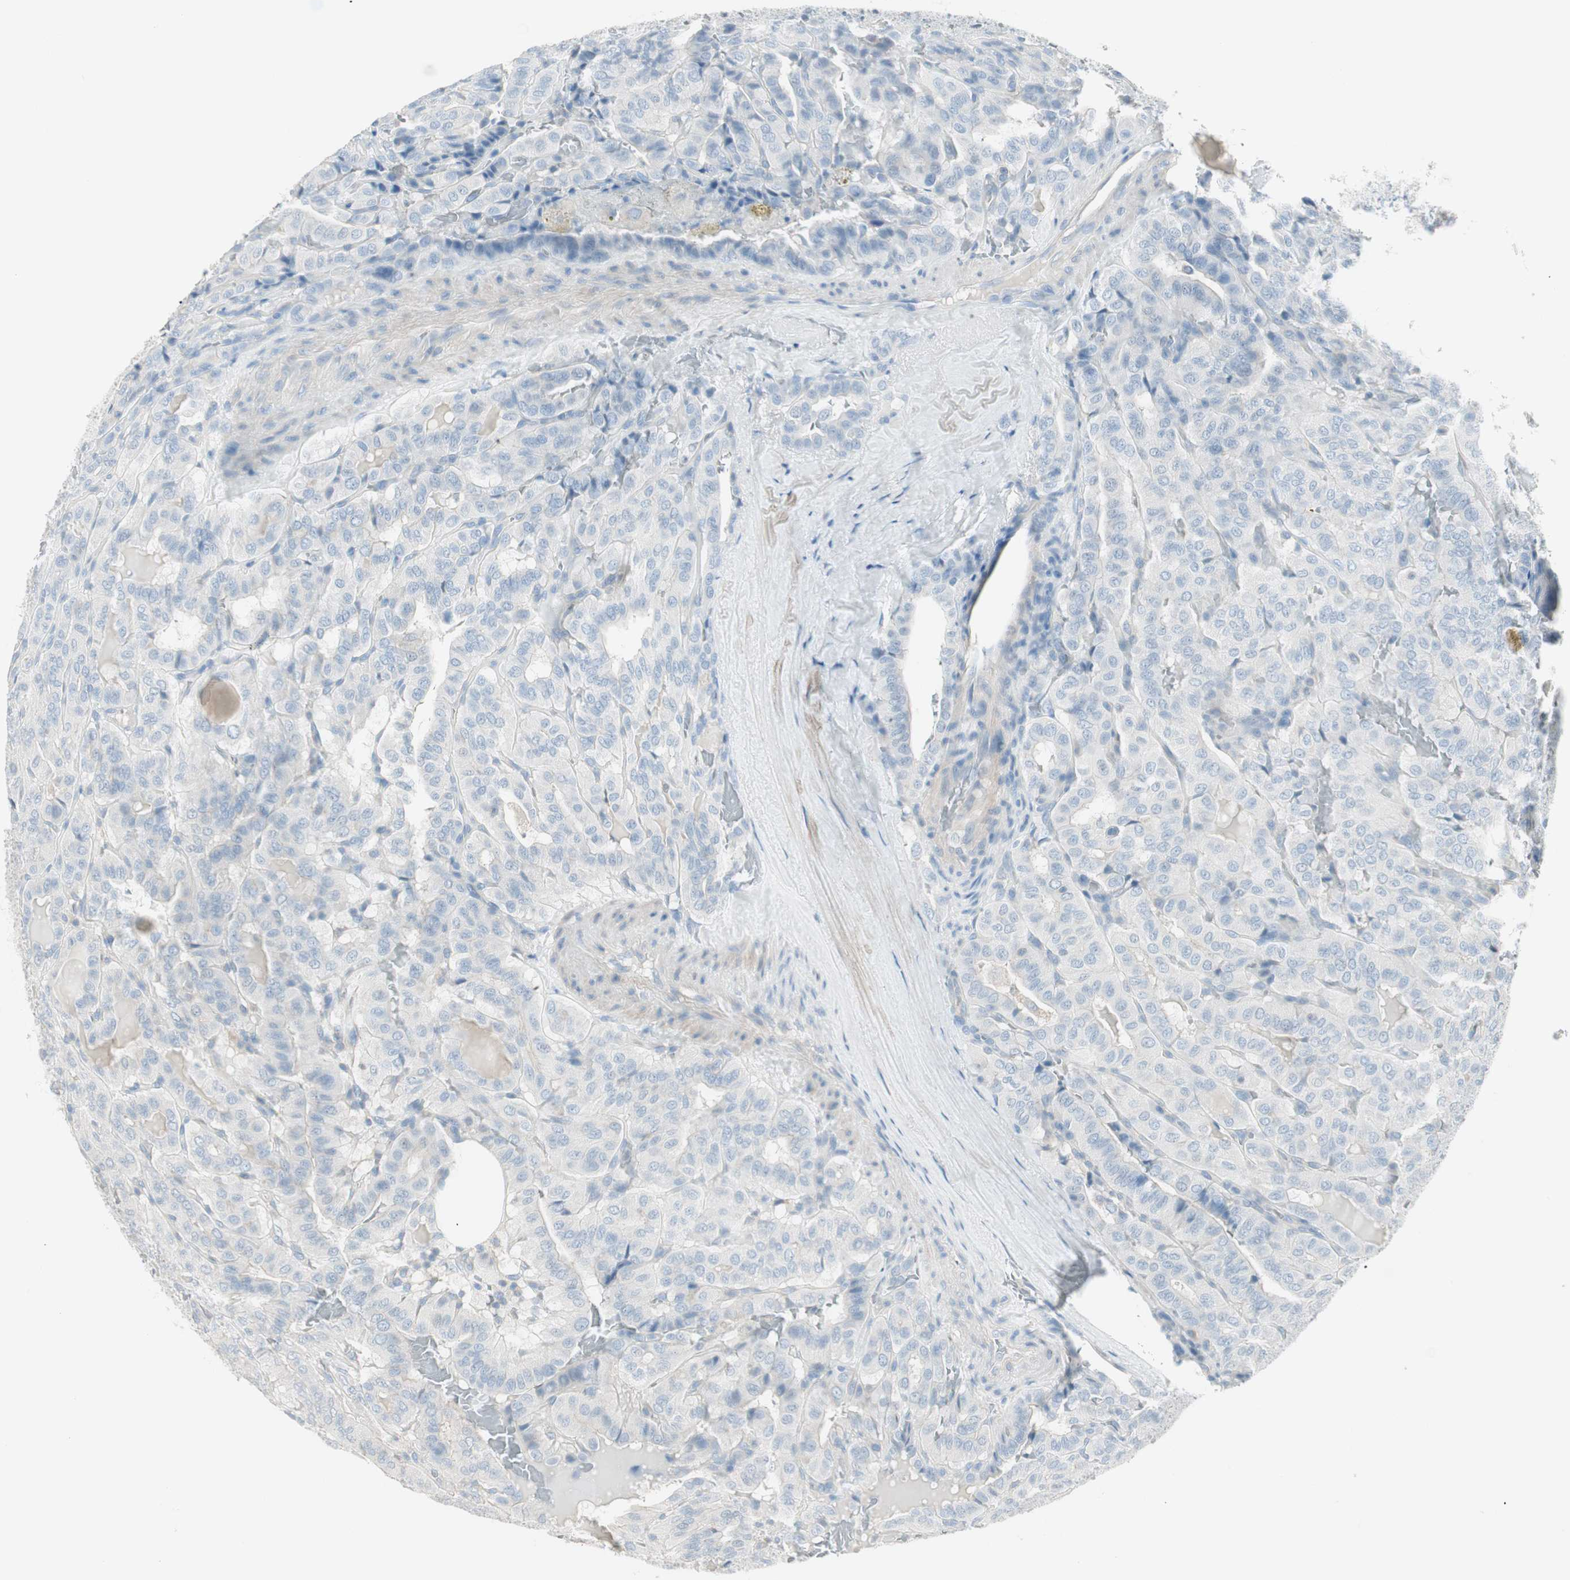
{"staining": {"intensity": "negative", "quantity": "none", "location": "none"}, "tissue": "thyroid cancer", "cell_type": "Tumor cells", "image_type": "cancer", "snomed": [{"axis": "morphology", "description": "Papillary adenocarcinoma, NOS"}, {"axis": "topography", "description": "Thyroid gland"}], "caption": "Human thyroid cancer (papillary adenocarcinoma) stained for a protein using immunohistochemistry (IHC) displays no positivity in tumor cells.", "gene": "ITLN2", "patient": {"sex": "male", "age": 77}}